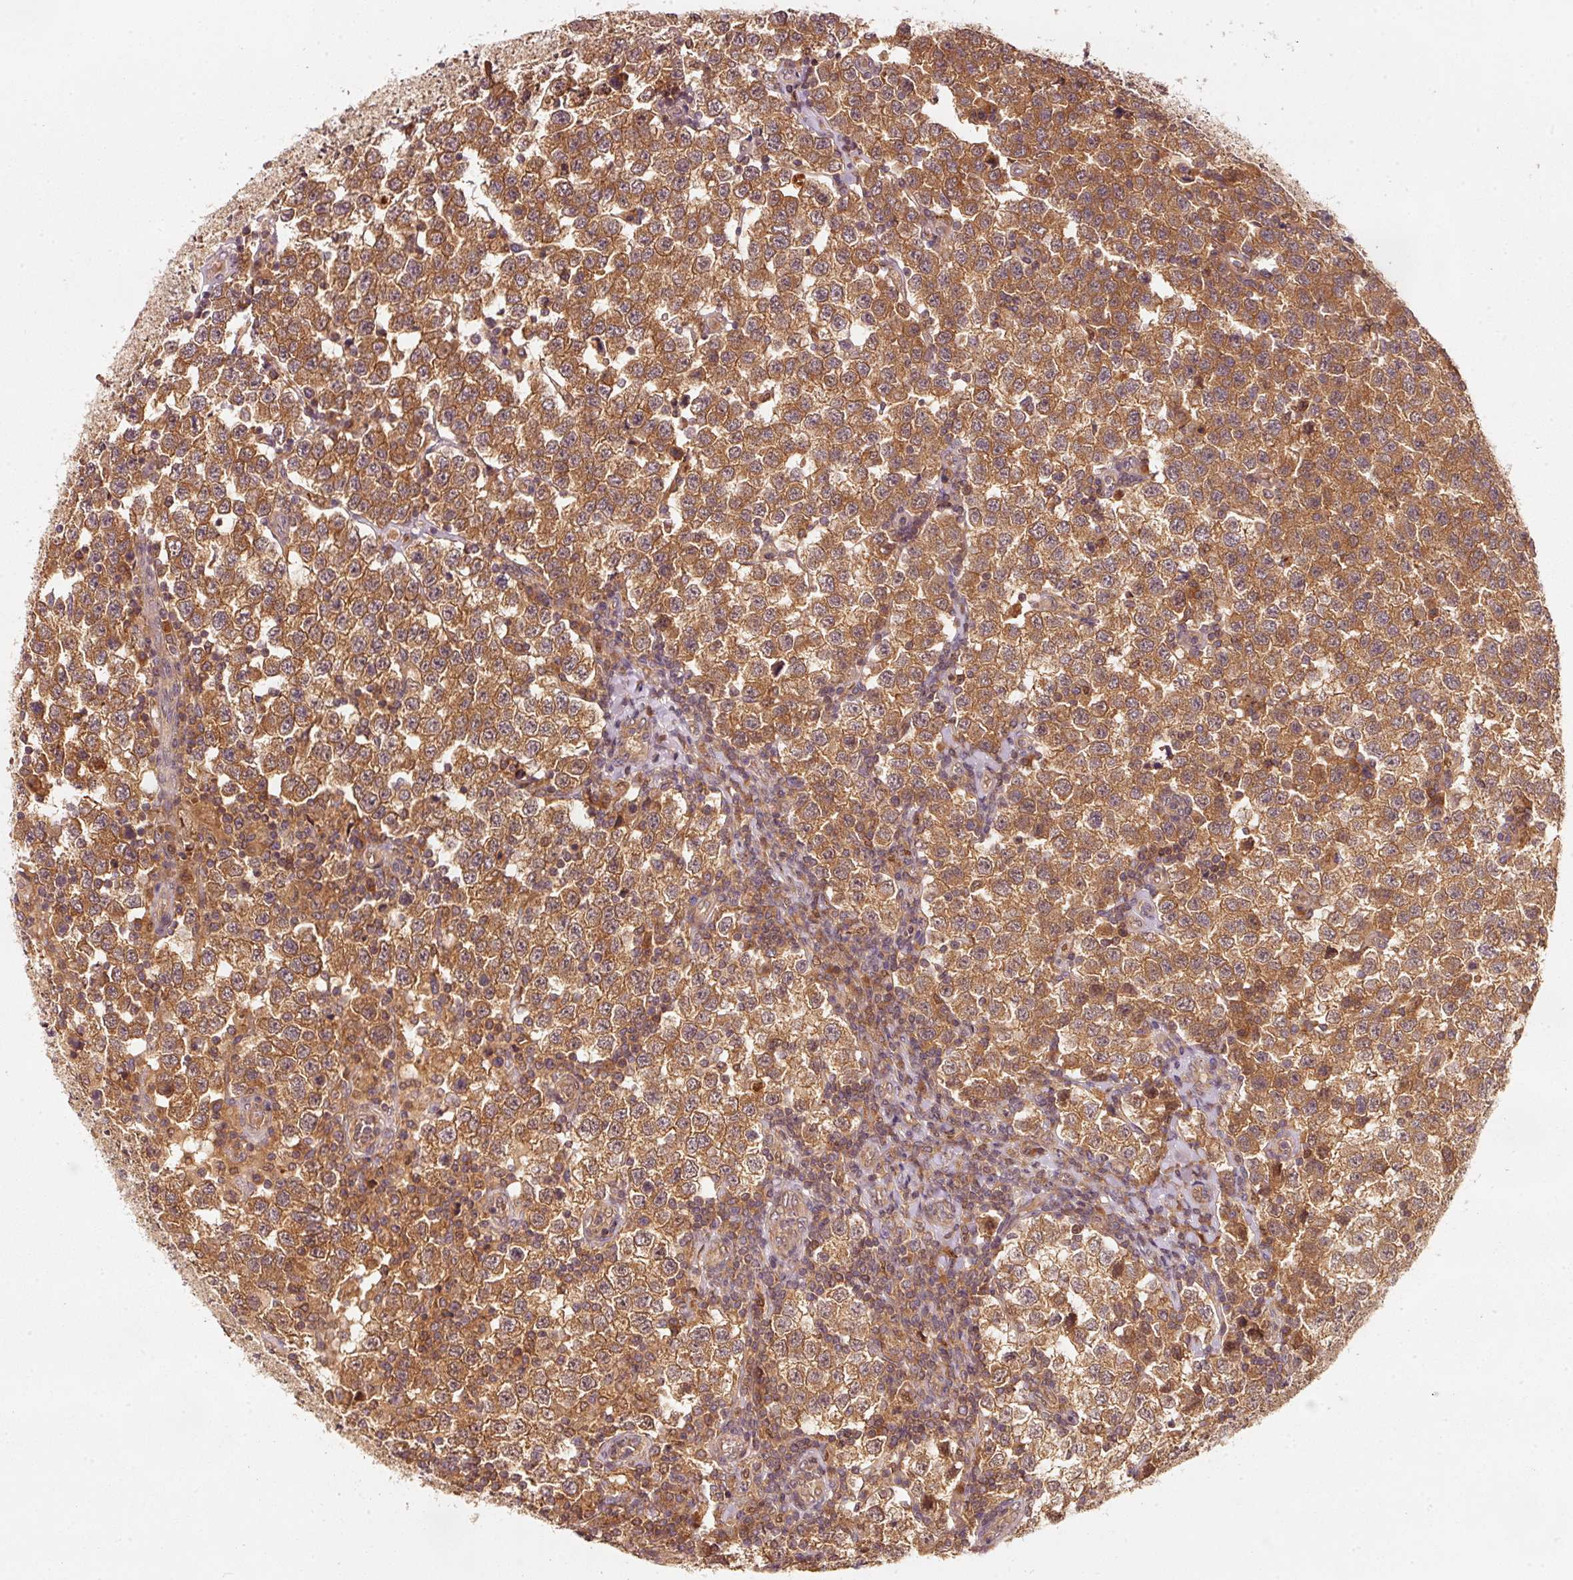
{"staining": {"intensity": "moderate", "quantity": ">75%", "location": "cytoplasmic/membranous"}, "tissue": "testis cancer", "cell_type": "Tumor cells", "image_type": "cancer", "snomed": [{"axis": "morphology", "description": "Seminoma, NOS"}, {"axis": "topography", "description": "Testis"}], "caption": "Immunohistochemistry (IHC) (DAB) staining of testis seminoma exhibits moderate cytoplasmic/membranous protein expression in about >75% of tumor cells.", "gene": "RRAS2", "patient": {"sex": "male", "age": 34}}